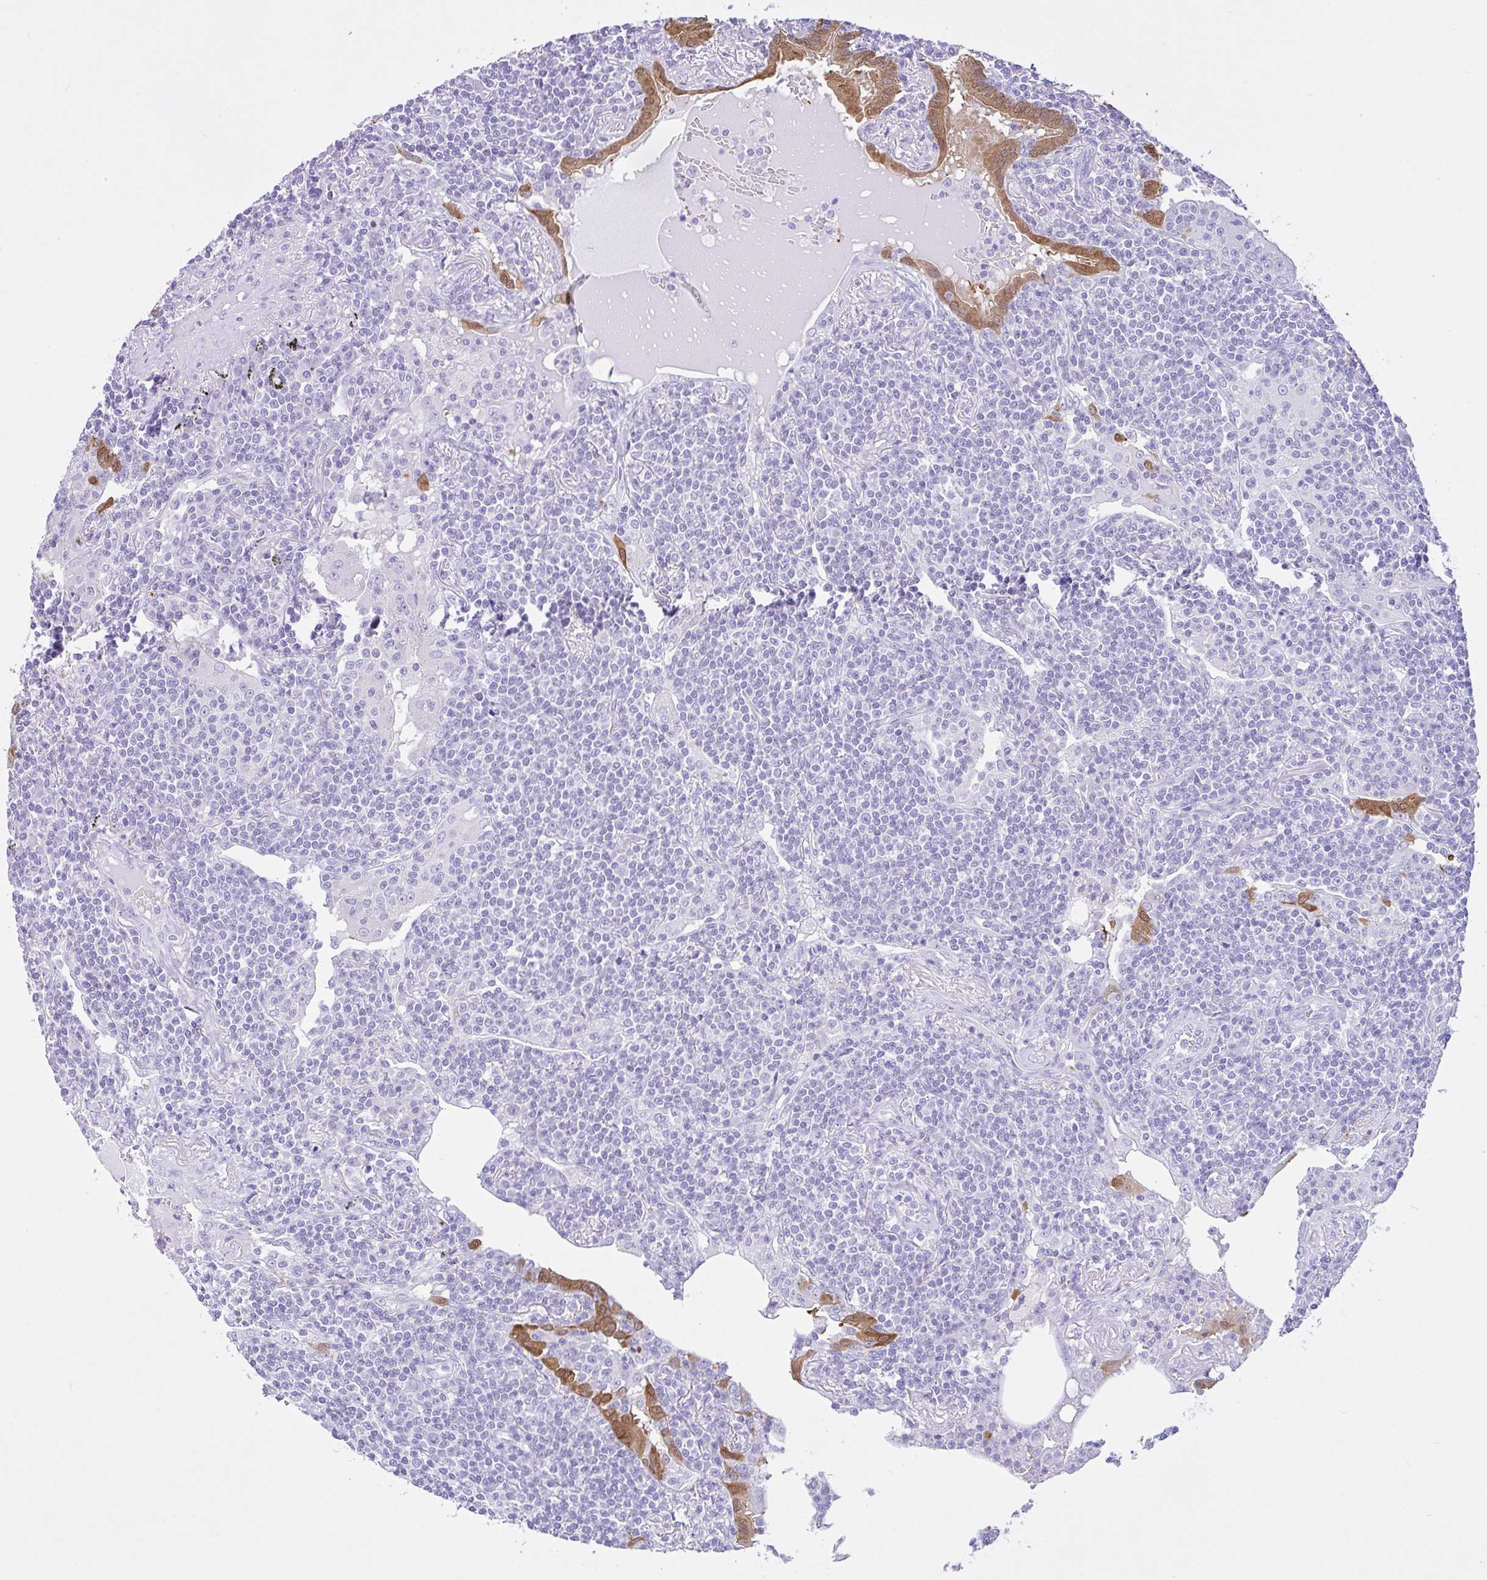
{"staining": {"intensity": "negative", "quantity": "none", "location": "none"}, "tissue": "lymphoma", "cell_type": "Tumor cells", "image_type": "cancer", "snomed": [{"axis": "morphology", "description": "Malignant lymphoma, non-Hodgkin's type, Low grade"}, {"axis": "topography", "description": "Lung"}], "caption": "Tumor cells show no significant protein expression in lymphoma.", "gene": "CYP19A1", "patient": {"sex": "female", "age": 71}}